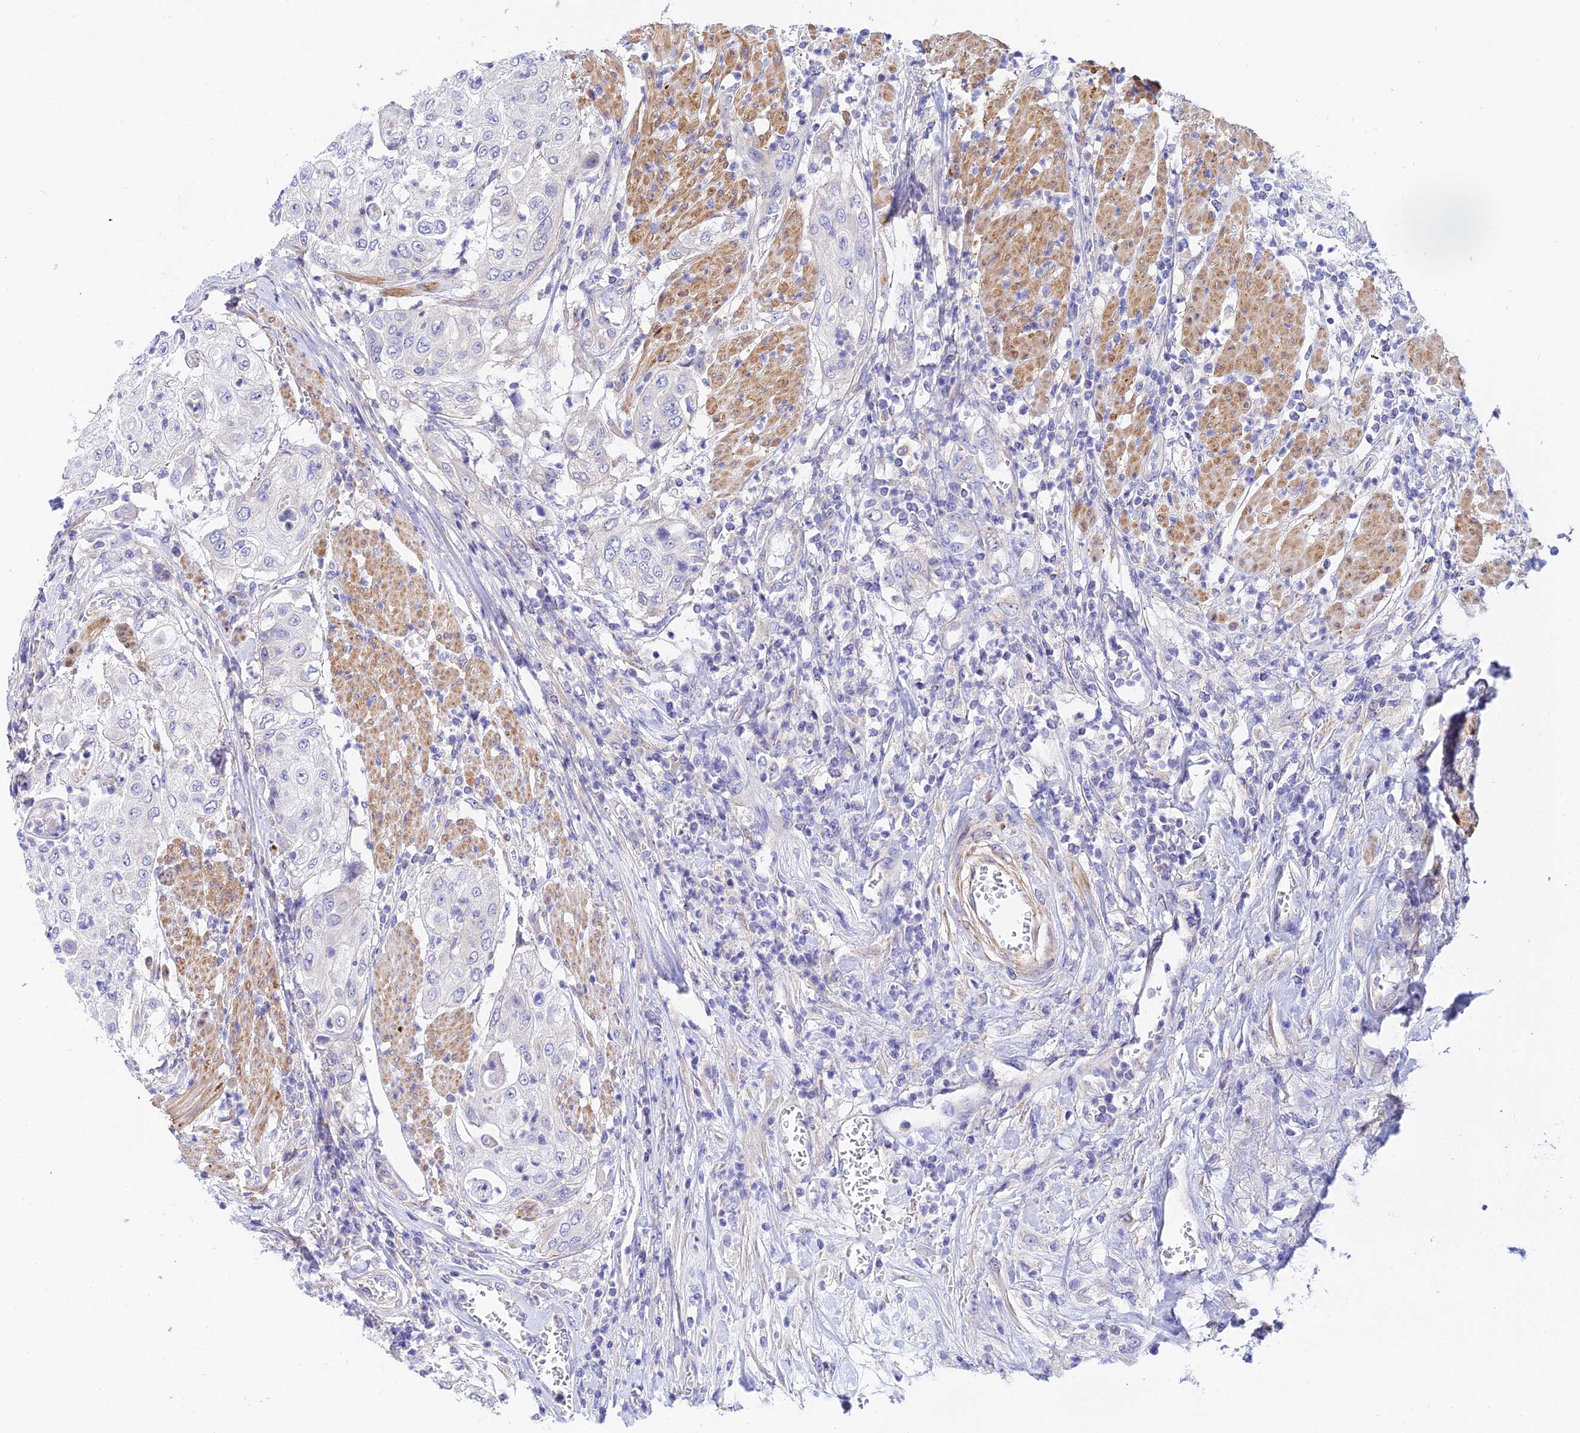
{"staining": {"intensity": "negative", "quantity": "none", "location": "none"}, "tissue": "urothelial cancer", "cell_type": "Tumor cells", "image_type": "cancer", "snomed": [{"axis": "morphology", "description": "Urothelial carcinoma, High grade"}, {"axis": "topography", "description": "Urinary bladder"}], "caption": "An immunohistochemistry histopathology image of urothelial carcinoma (high-grade) is shown. There is no staining in tumor cells of urothelial carcinoma (high-grade).", "gene": "ACOT2", "patient": {"sex": "female", "age": 79}}